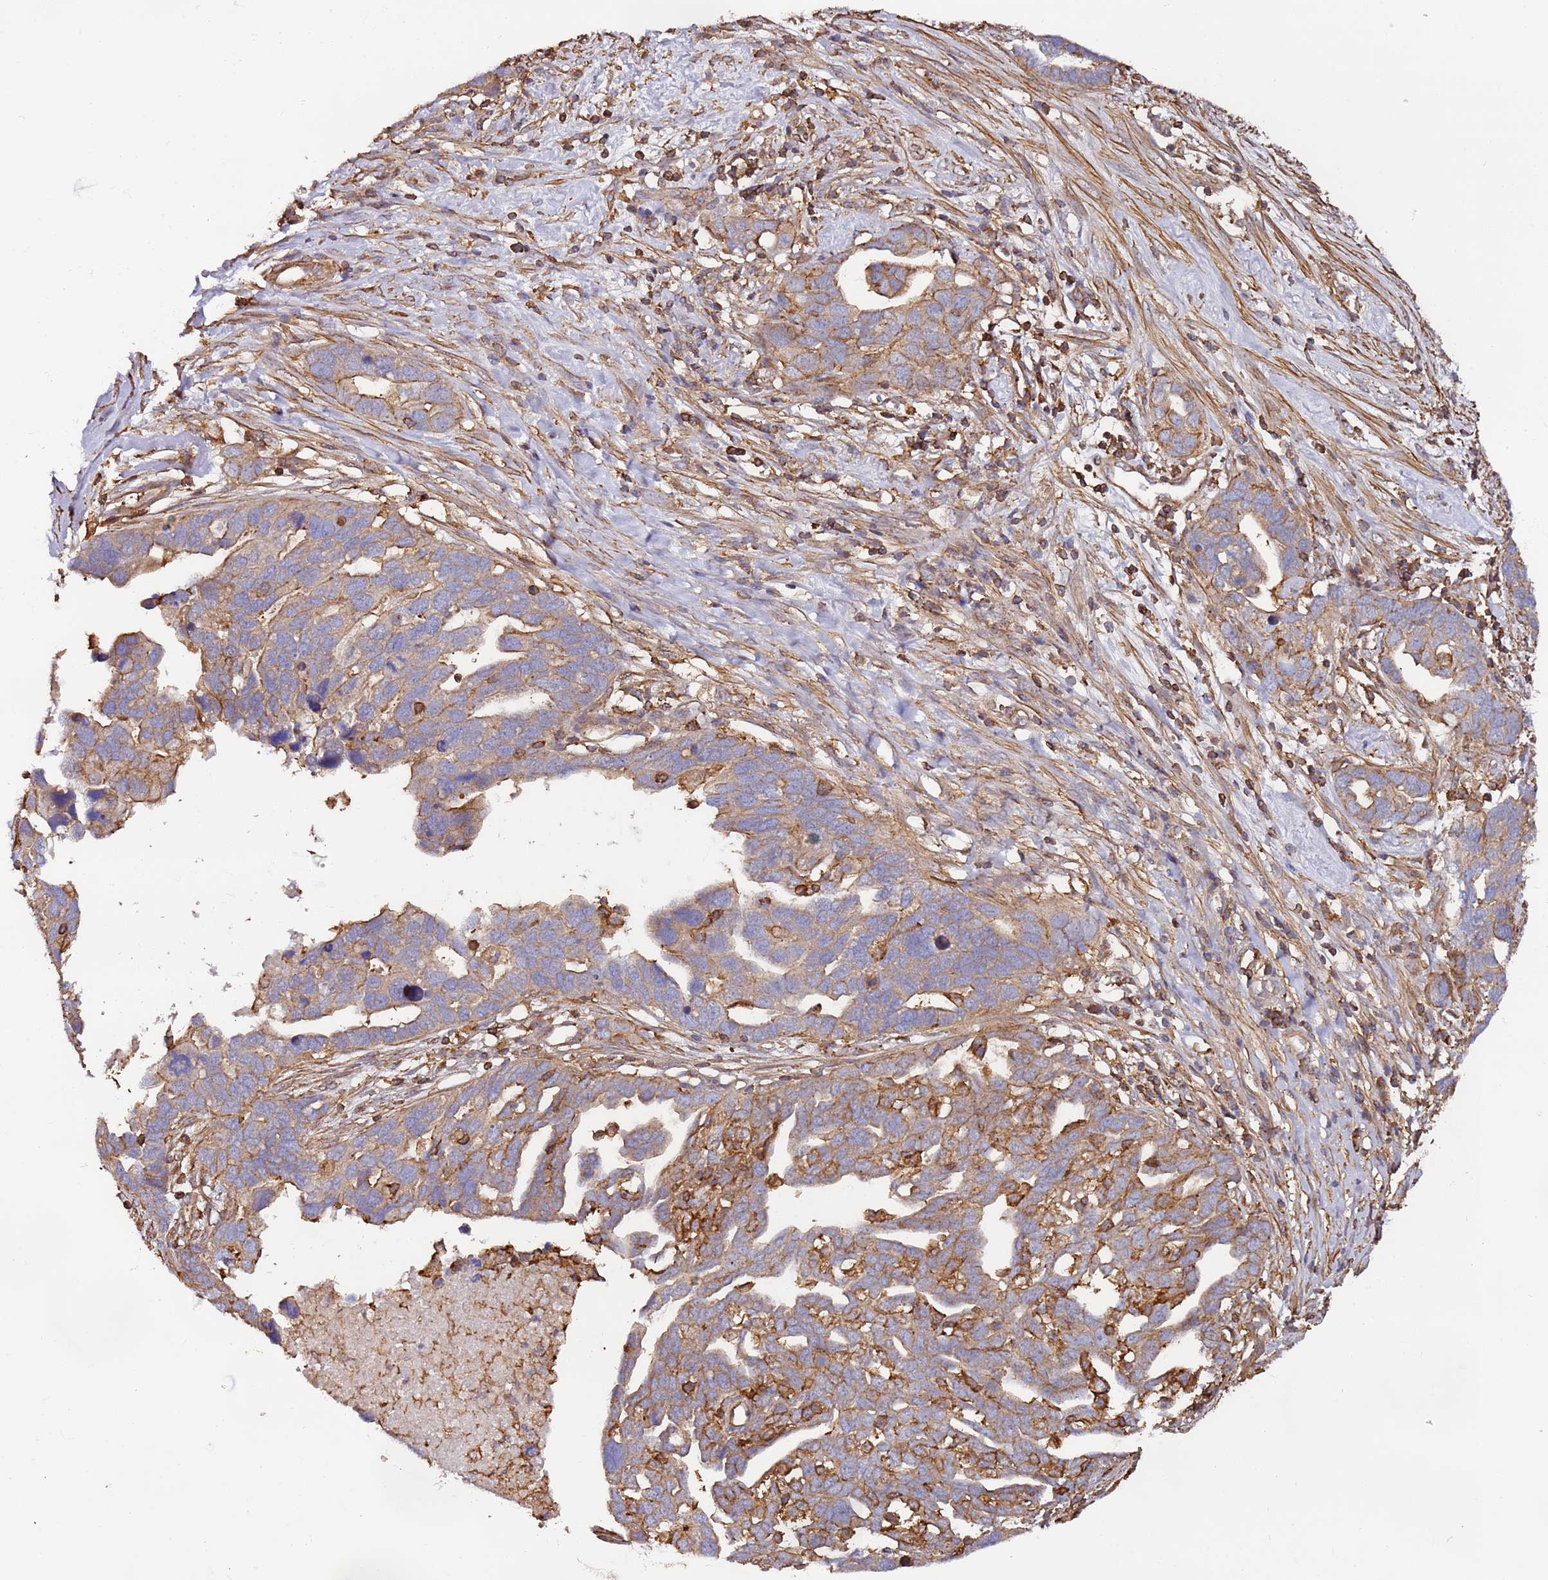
{"staining": {"intensity": "moderate", "quantity": ">75%", "location": "cytoplasmic/membranous"}, "tissue": "ovarian cancer", "cell_type": "Tumor cells", "image_type": "cancer", "snomed": [{"axis": "morphology", "description": "Cystadenocarcinoma, serous, NOS"}, {"axis": "topography", "description": "Ovary"}], "caption": "Human ovarian cancer (serous cystadenocarcinoma) stained with a protein marker exhibits moderate staining in tumor cells.", "gene": "CYP2U1", "patient": {"sex": "female", "age": 54}}